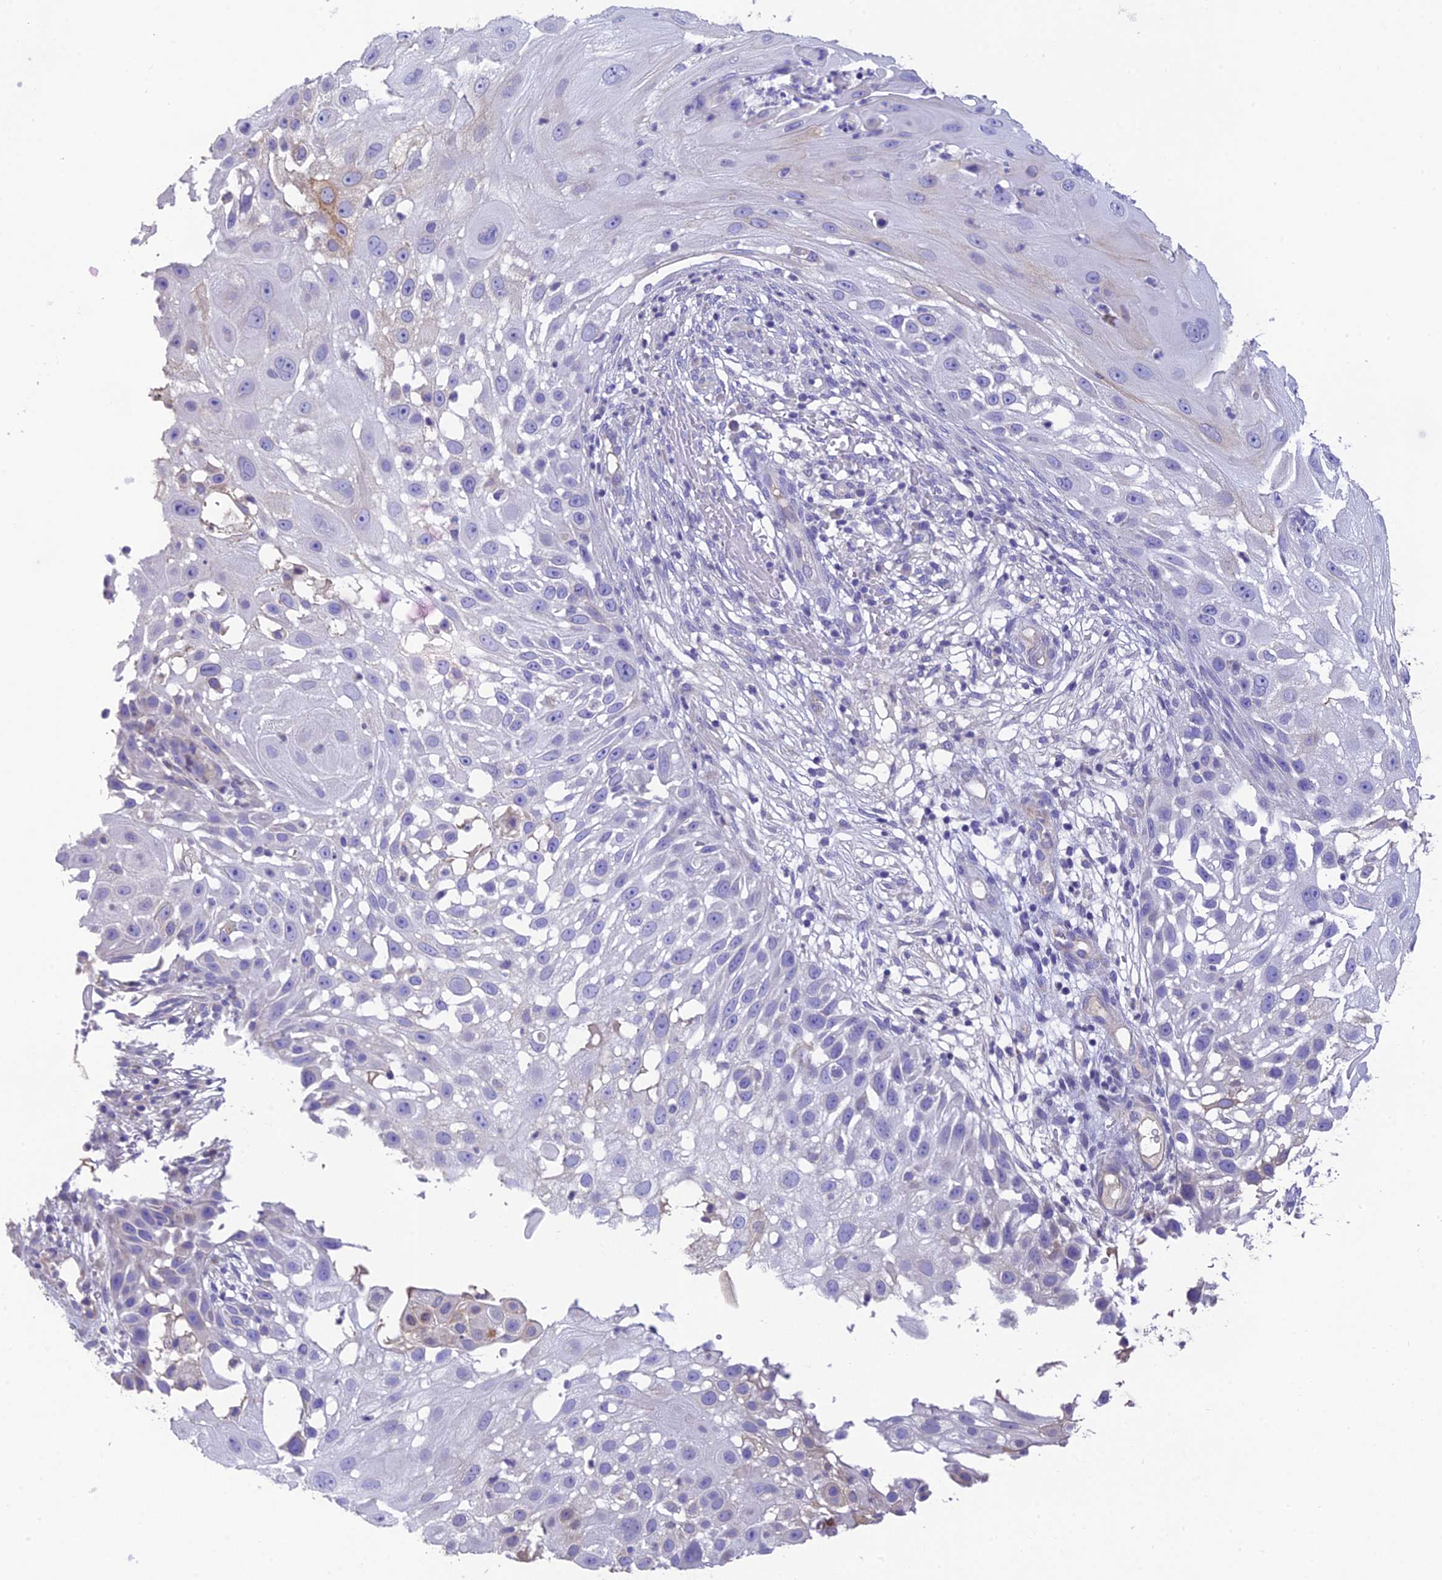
{"staining": {"intensity": "weak", "quantity": "<25%", "location": "cytoplasmic/membranous"}, "tissue": "skin cancer", "cell_type": "Tumor cells", "image_type": "cancer", "snomed": [{"axis": "morphology", "description": "Squamous cell carcinoma, NOS"}, {"axis": "topography", "description": "Skin"}], "caption": "Protein analysis of skin cancer (squamous cell carcinoma) demonstrates no significant staining in tumor cells. Nuclei are stained in blue.", "gene": "HSD17B2", "patient": {"sex": "female", "age": 44}}